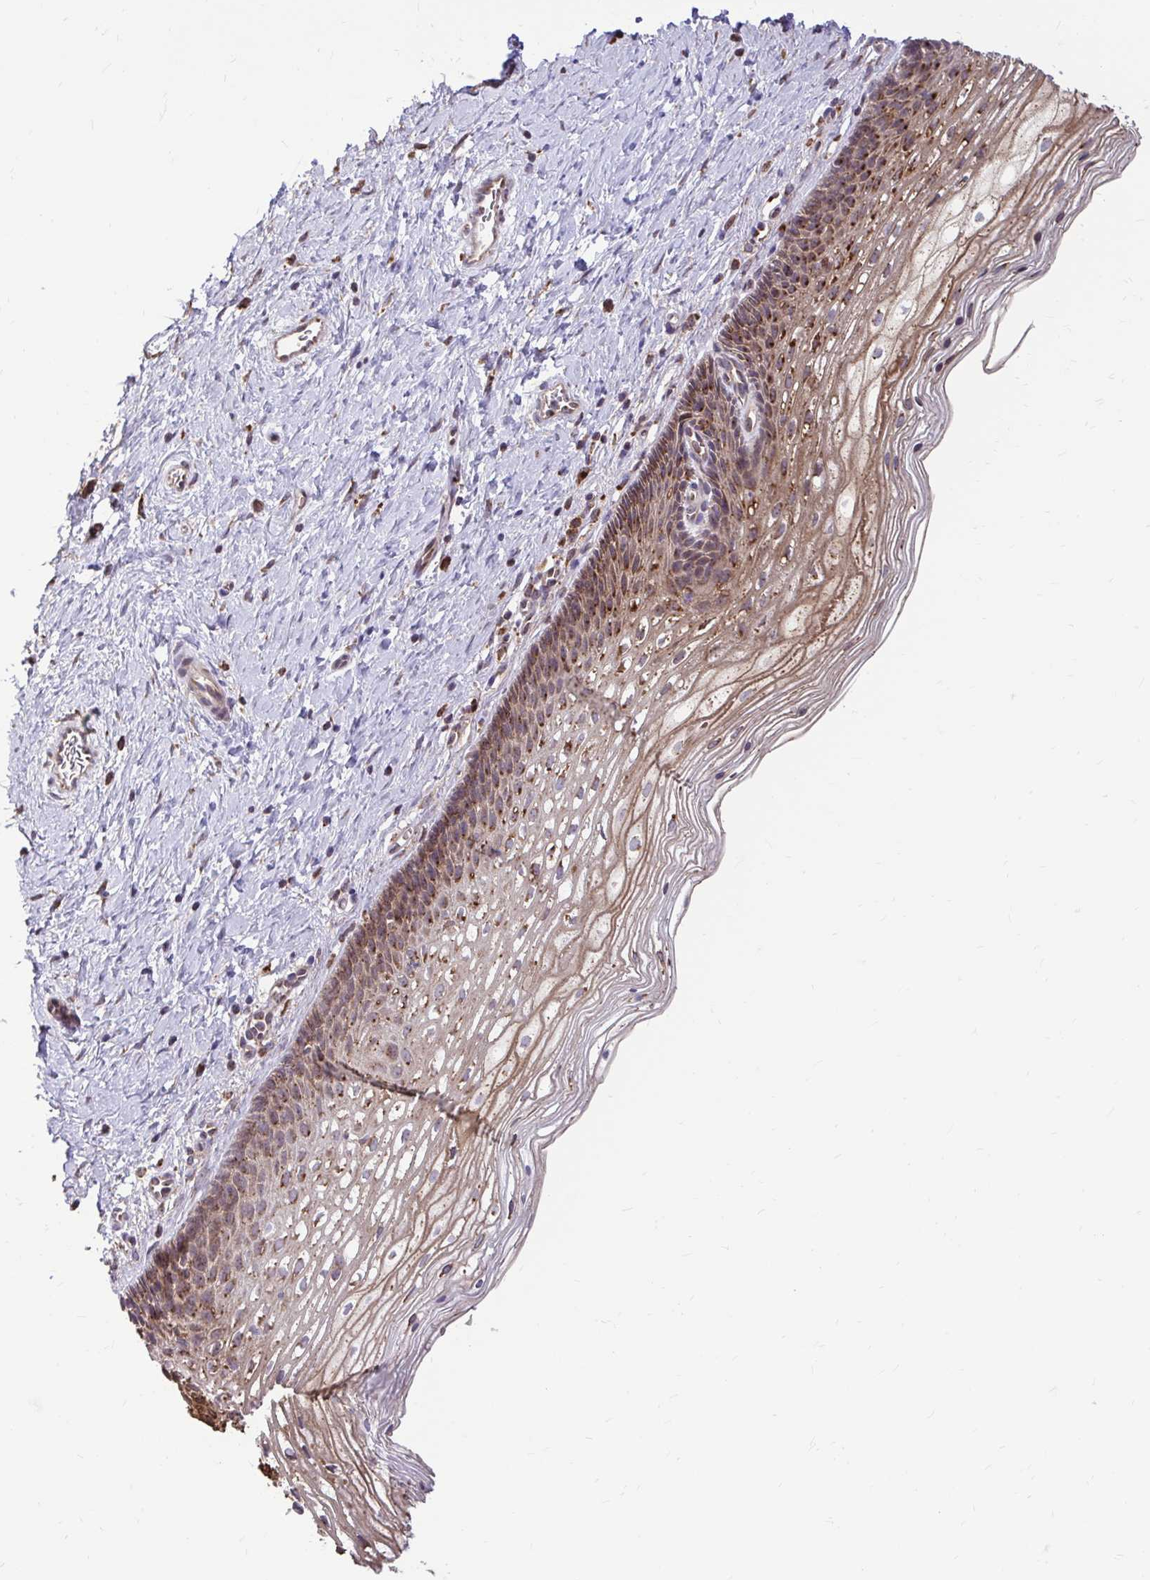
{"staining": {"intensity": "moderate", "quantity": ">75%", "location": "cytoplasmic/membranous"}, "tissue": "cervix", "cell_type": "Glandular cells", "image_type": "normal", "snomed": [{"axis": "morphology", "description": "Normal tissue, NOS"}, {"axis": "topography", "description": "Cervix"}], "caption": "Immunohistochemical staining of normal human cervix reveals medium levels of moderate cytoplasmic/membranous staining in about >75% of glandular cells.", "gene": "VTI1B", "patient": {"sex": "female", "age": 34}}